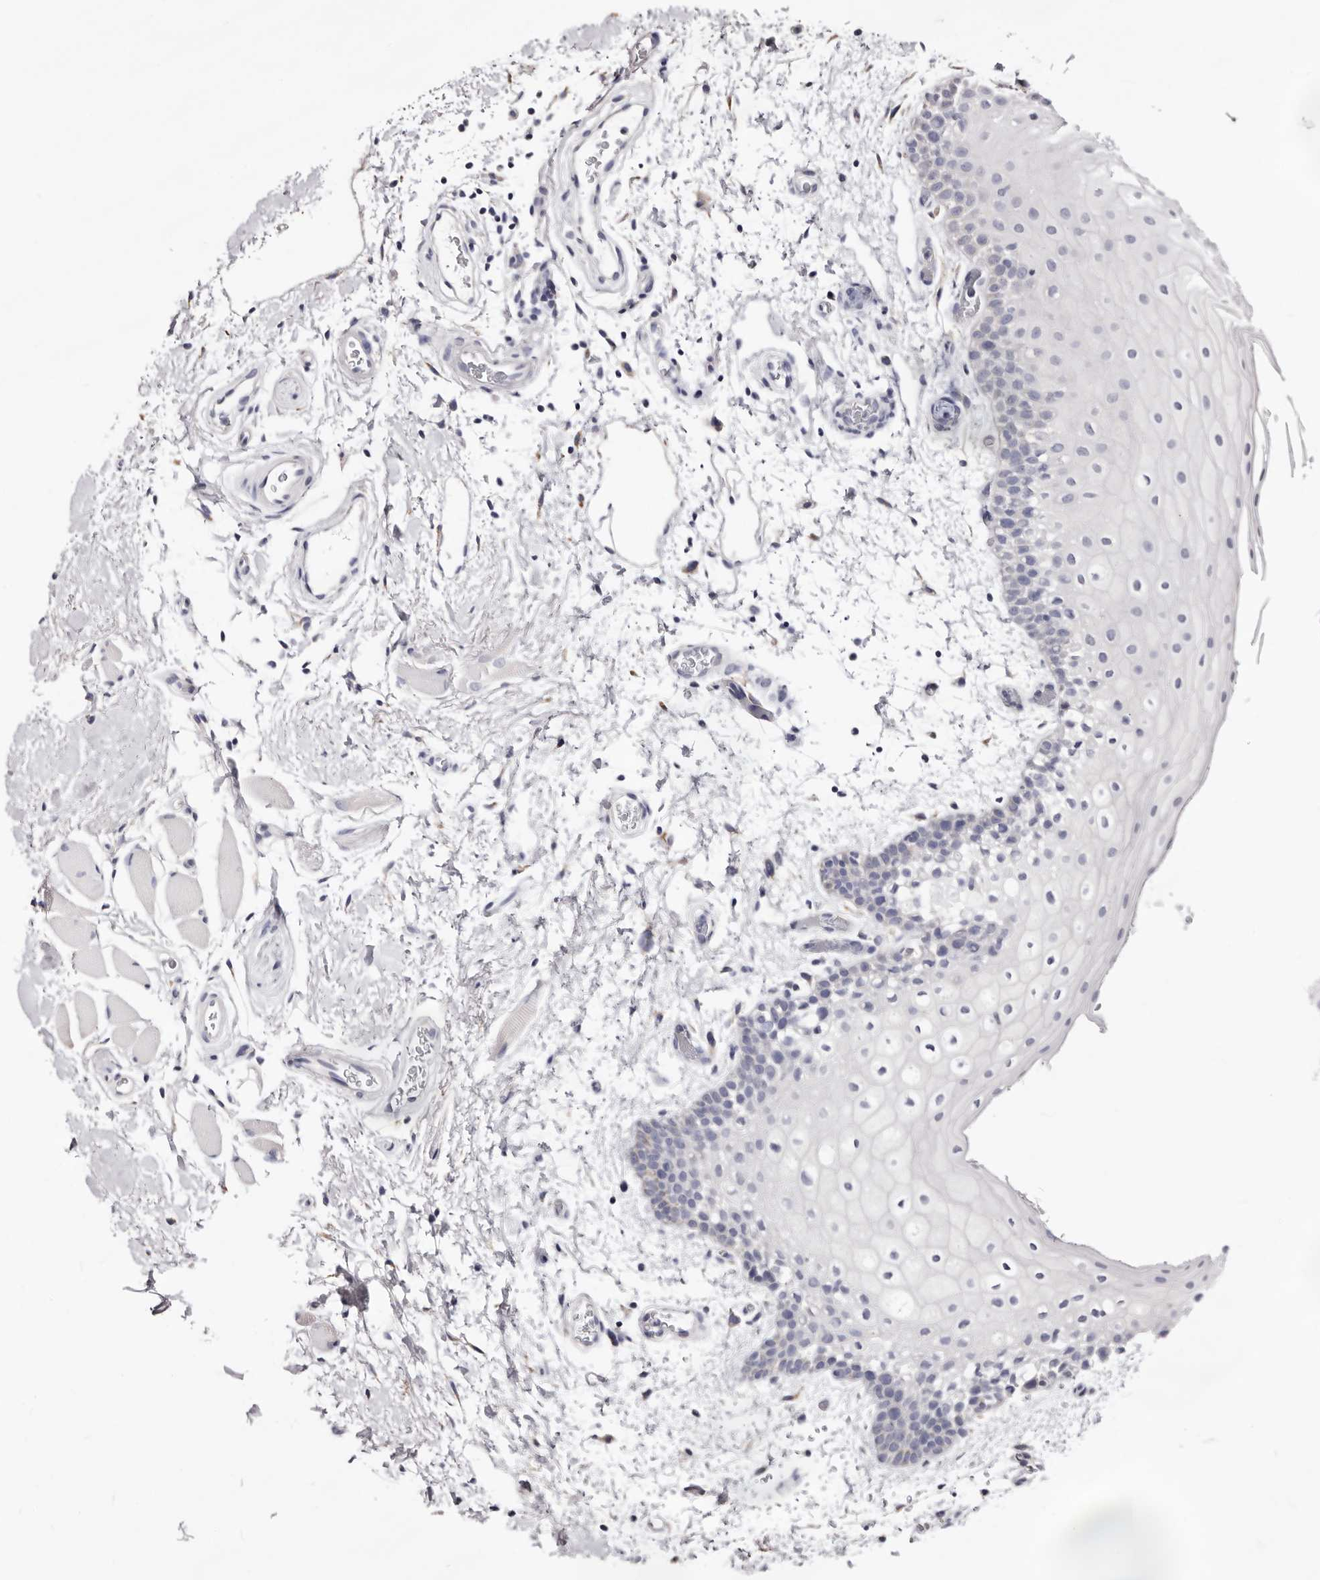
{"staining": {"intensity": "negative", "quantity": "none", "location": "none"}, "tissue": "oral mucosa", "cell_type": "Squamous epithelial cells", "image_type": "normal", "snomed": [{"axis": "morphology", "description": "Normal tissue, NOS"}, {"axis": "topography", "description": "Oral tissue"}], "caption": "Protein analysis of benign oral mucosa exhibits no significant expression in squamous epithelial cells. (Brightfield microscopy of DAB (3,3'-diaminobenzidine) immunohistochemistry (IHC) at high magnification).", "gene": "LUZP1", "patient": {"sex": "male", "age": 62}}